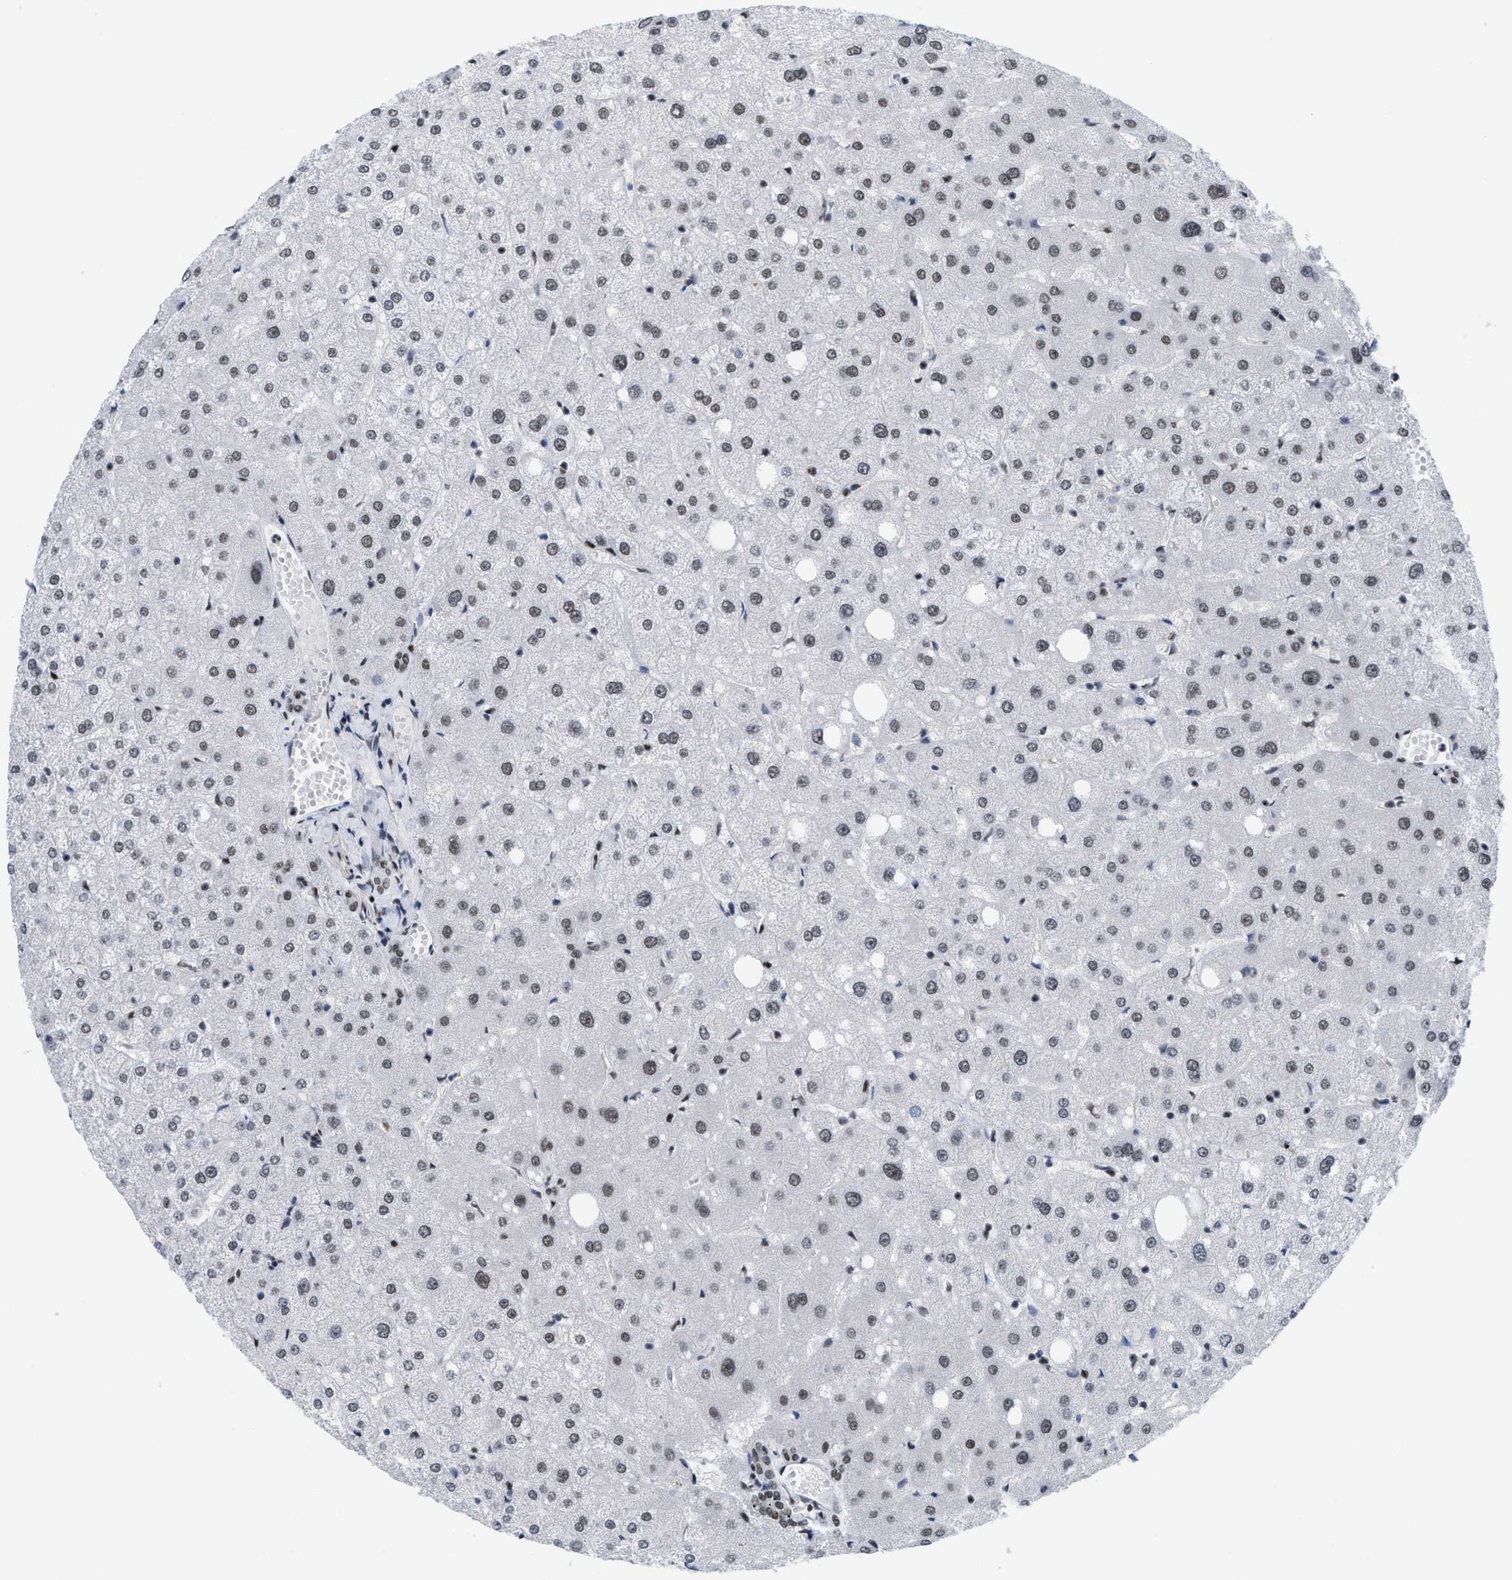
{"staining": {"intensity": "weak", "quantity": "25%-75%", "location": "nuclear"}, "tissue": "liver", "cell_type": "Cholangiocytes", "image_type": "normal", "snomed": [{"axis": "morphology", "description": "Normal tissue, NOS"}, {"axis": "topography", "description": "Liver"}], "caption": "Brown immunohistochemical staining in unremarkable human liver shows weak nuclear staining in approximately 25%-75% of cholangiocytes. Nuclei are stained in blue.", "gene": "MIER1", "patient": {"sex": "male", "age": 73}}